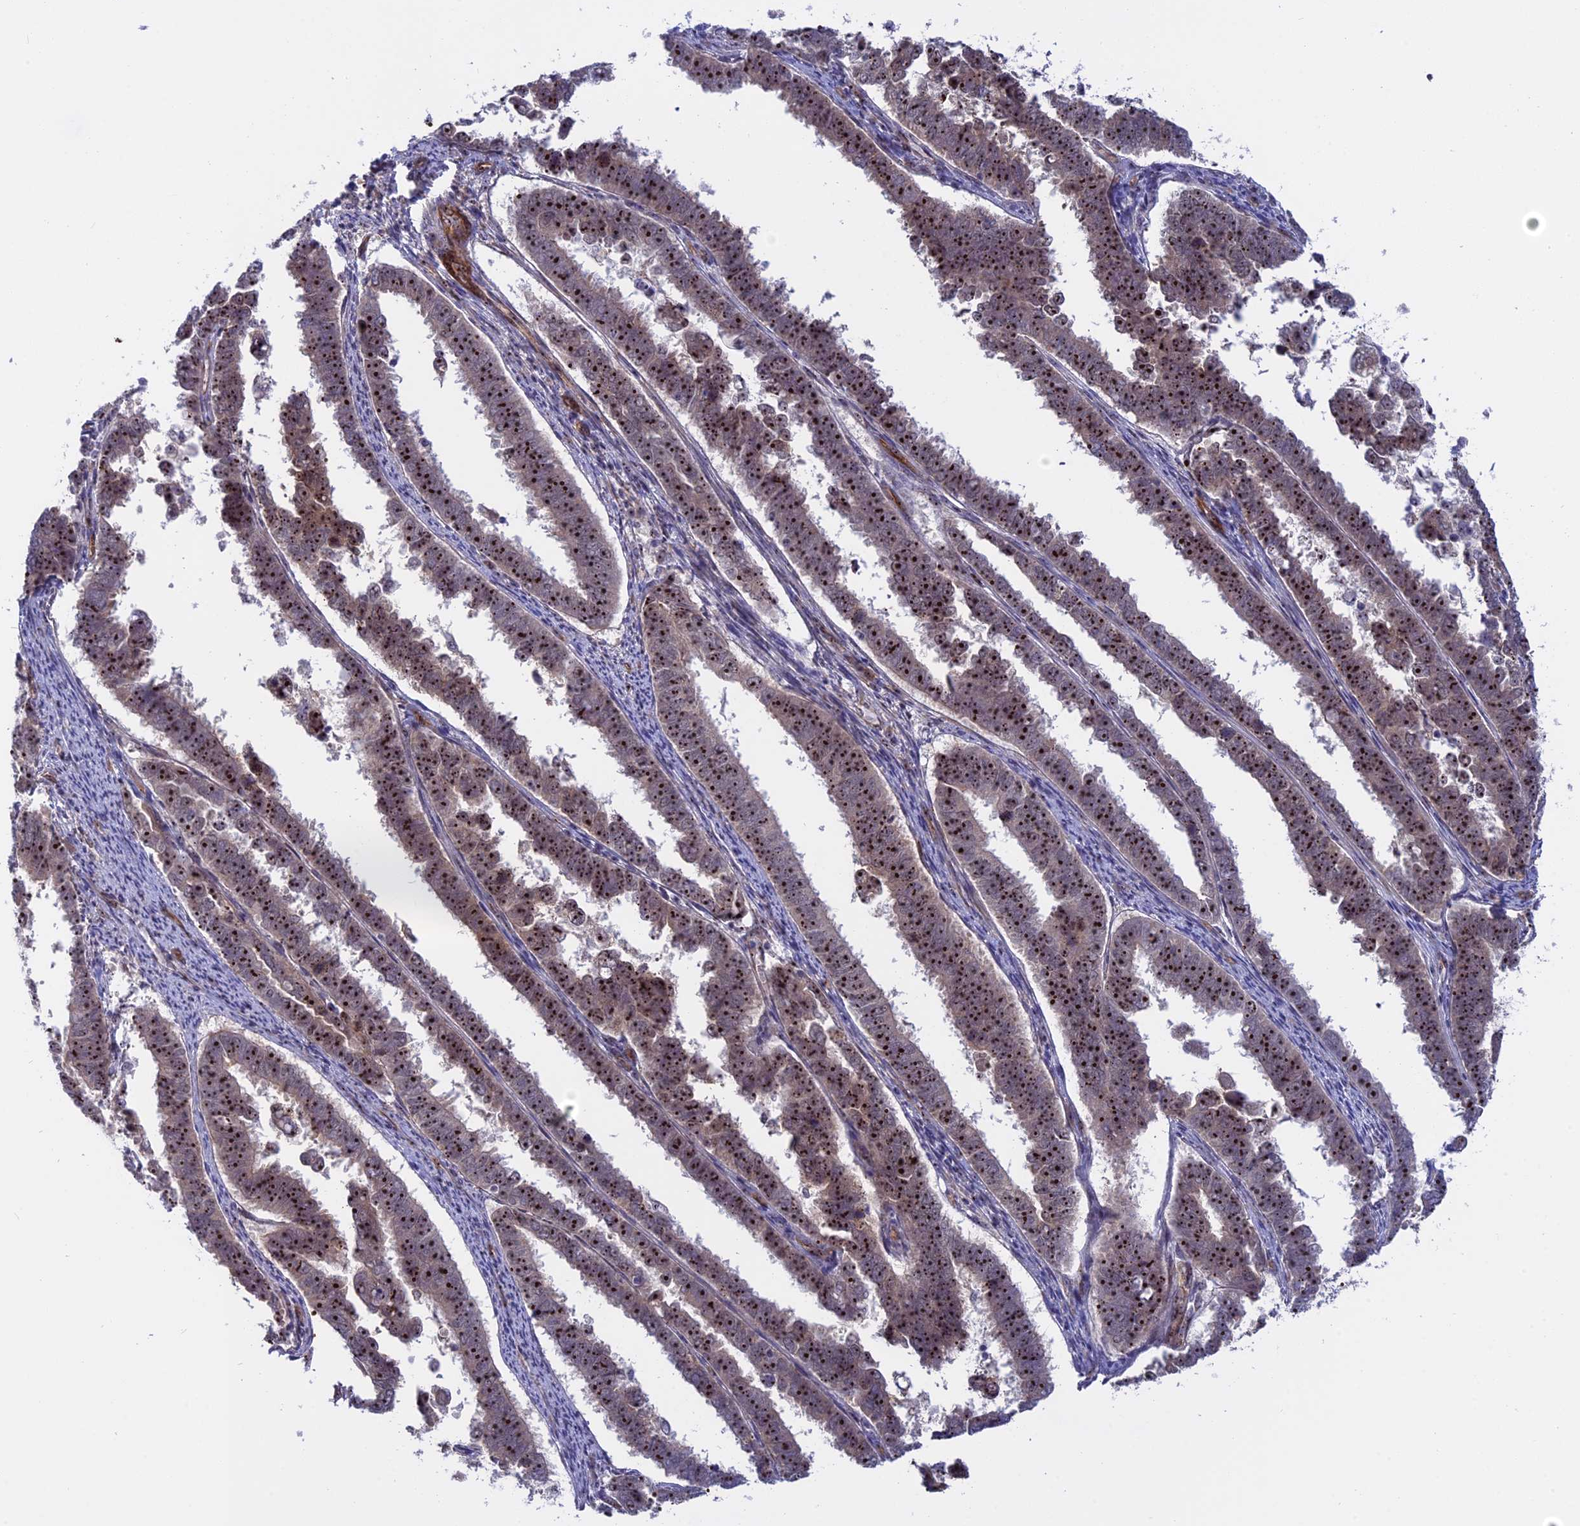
{"staining": {"intensity": "strong", "quantity": ">75%", "location": "nuclear"}, "tissue": "endometrial cancer", "cell_type": "Tumor cells", "image_type": "cancer", "snomed": [{"axis": "morphology", "description": "Adenocarcinoma, NOS"}, {"axis": "topography", "description": "Endometrium"}], "caption": "Immunohistochemical staining of human endometrial cancer exhibits high levels of strong nuclear protein positivity in approximately >75% of tumor cells.", "gene": "DBNDD1", "patient": {"sex": "female", "age": 75}}